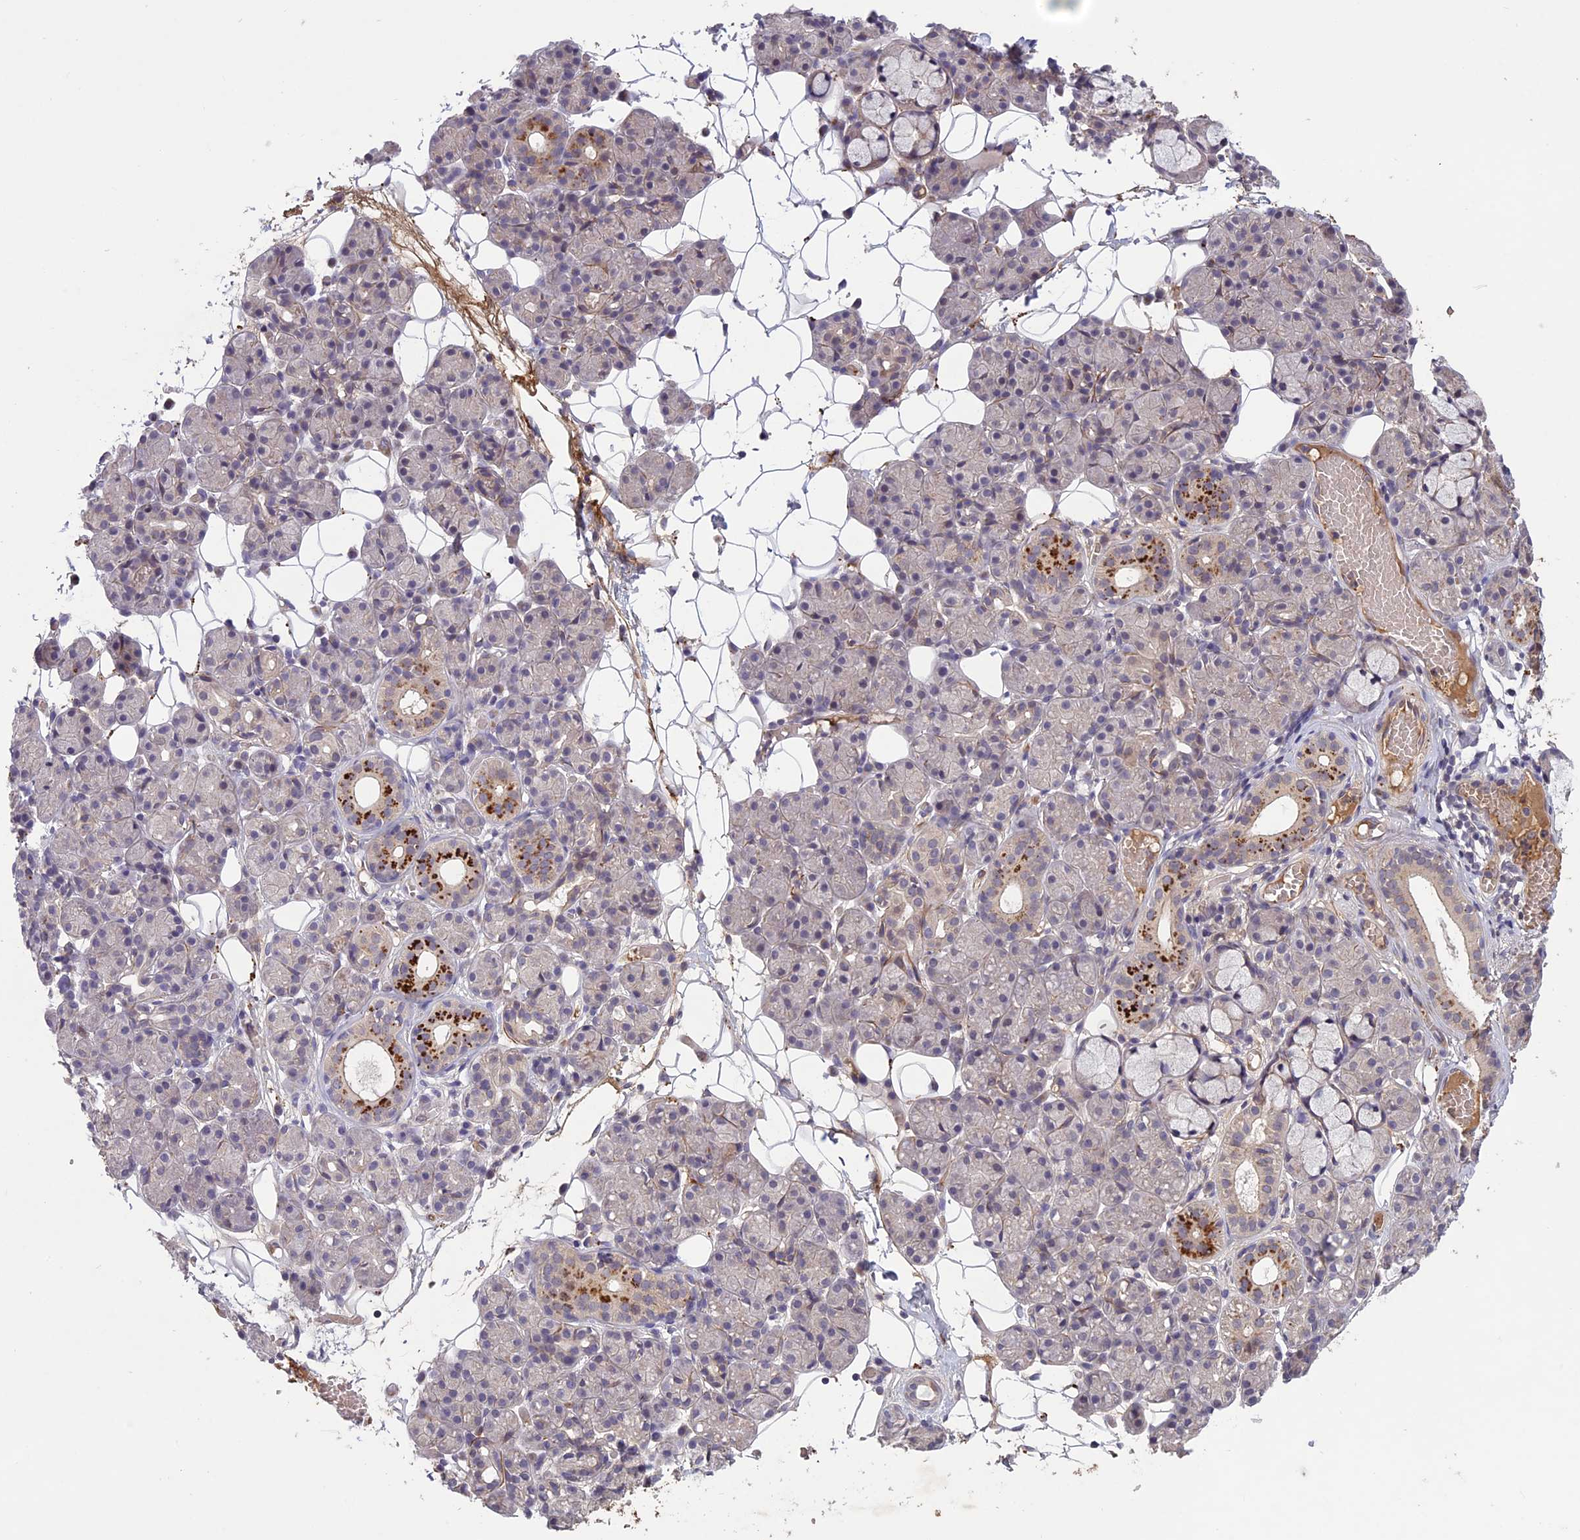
{"staining": {"intensity": "strong", "quantity": "<25%", "location": "cytoplasmic/membranous"}, "tissue": "salivary gland", "cell_type": "Glandular cells", "image_type": "normal", "snomed": [{"axis": "morphology", "description": "Normal tissue, NOS"}, {"axis": "topography", "description": "Salivary gland"}], "caption": "DAB immunohistochemical staining of benign human salivary gland shows strong cytoplasmic/membranous protein expression in approximately <25% of glandular cells. Immunohistochemistry (ihc) stains the protein in brown and the nuclei are stained blue.", "gene": "ADO", "patient": {"sex": "male", "age": 63}}